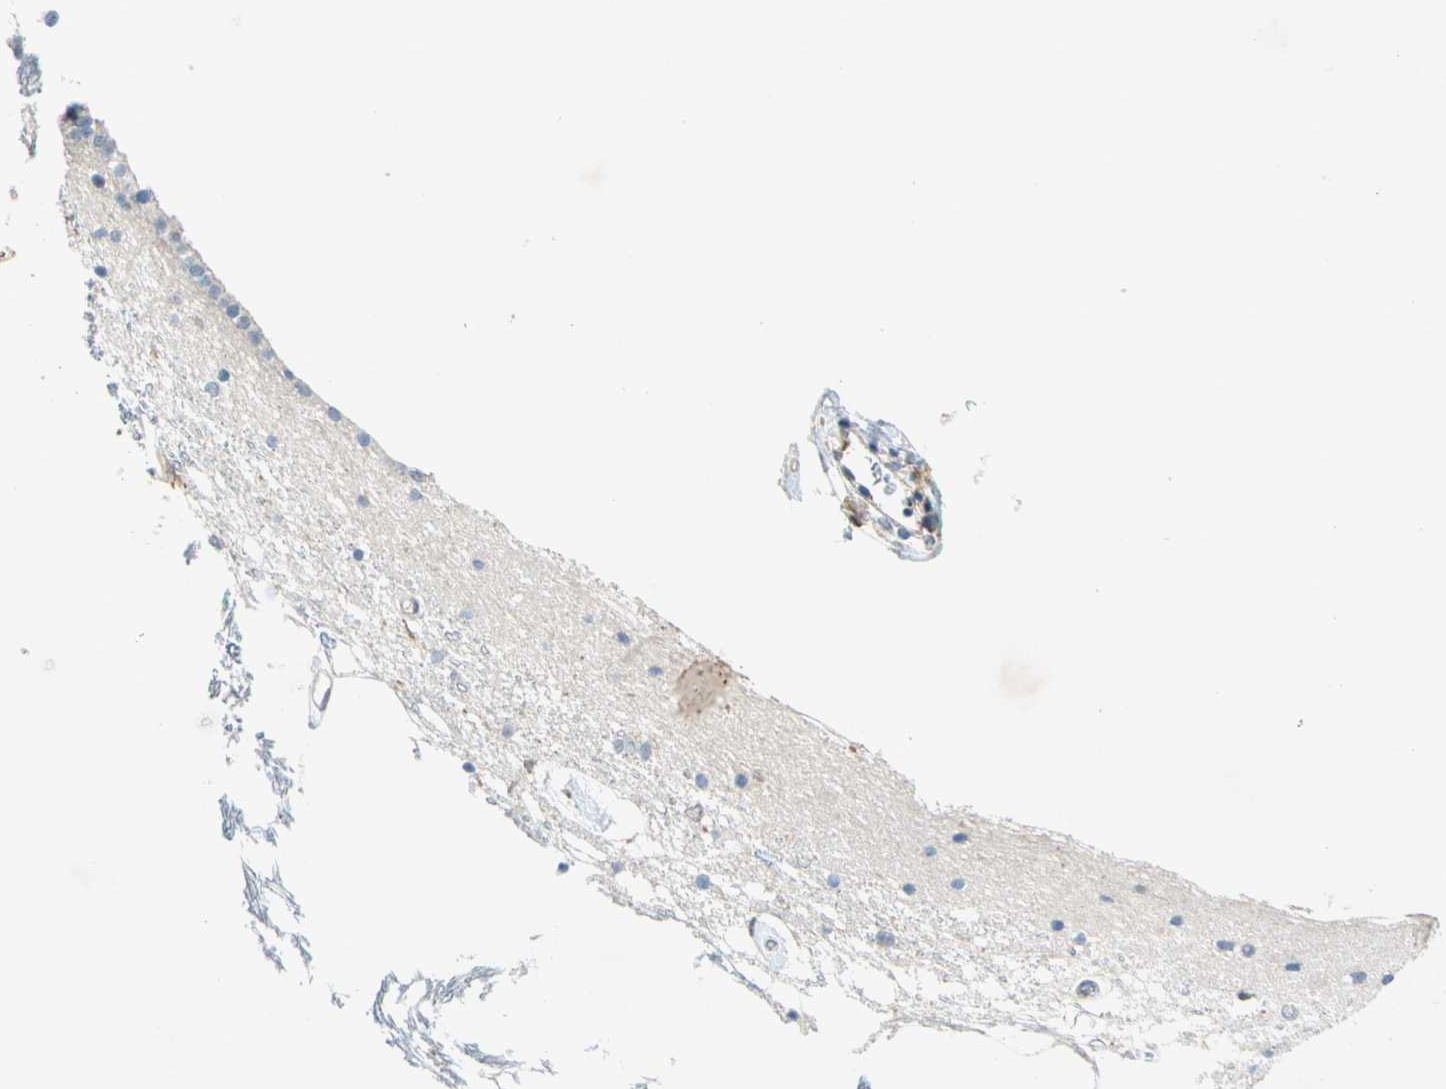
{"staining": {"intensity": "moderate", "quantity": "25%-75%", "location": "cytoplasmic/membranous"}, "tissue": "caudate", "cell_type": "Glial cells", "image_type": "normal", "snomed": [{"axis": "morphology", "description": "Normal tissue, NOS"}, {"axis": "topography", "description": "Lateral ventricle wall"}], "caption": "Immunohistochemistry of benign human caudate reveals medium levels of moderate cytoplasmic/membranous staining in approximately 25%-75% of glial cells. (DAB IHC, brown staining for protein, blue staining for nuclei).", "gene": "WIPI1", "patient": {"sex": "male", "age": 45}}